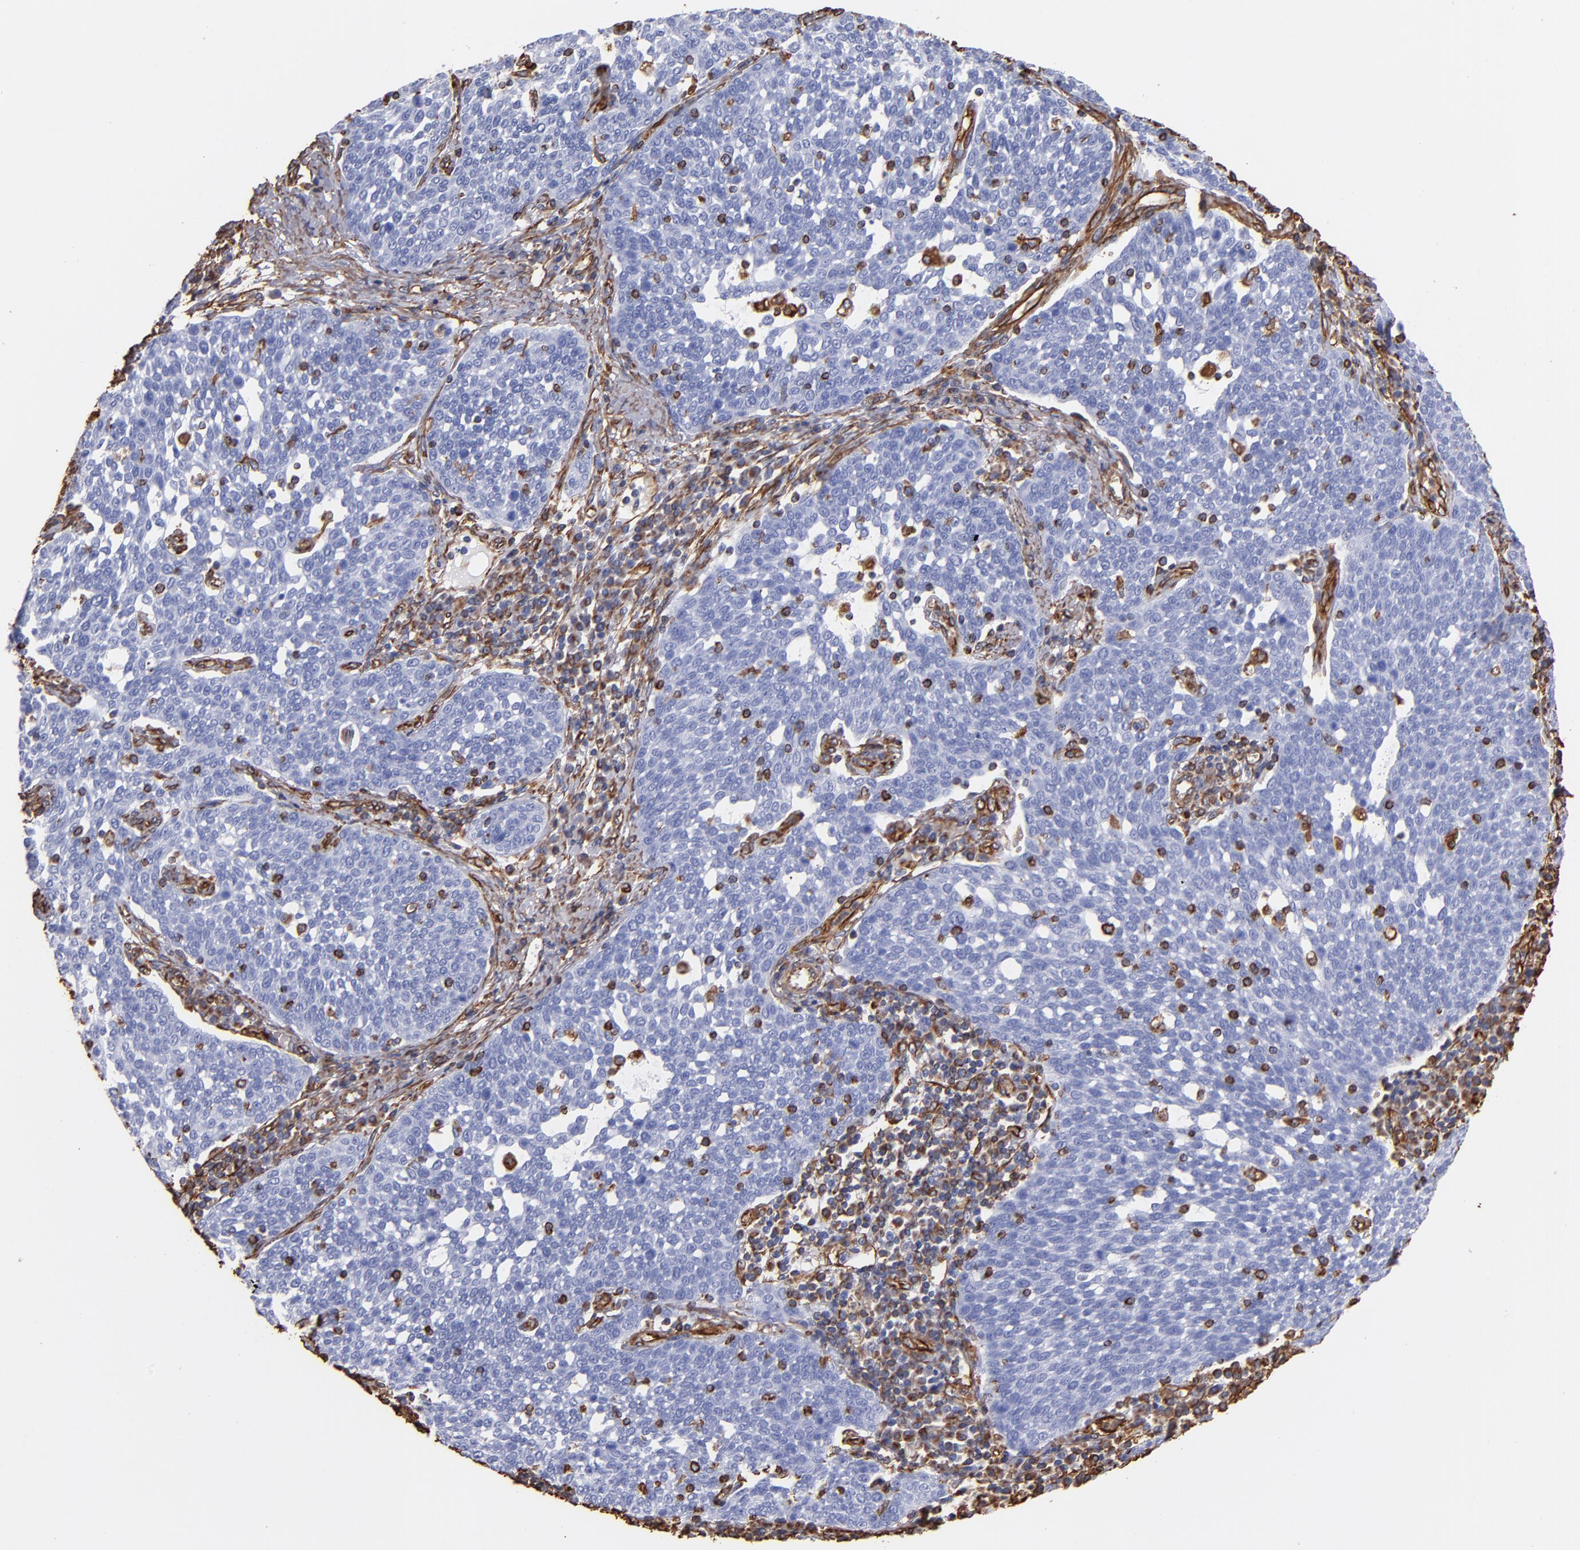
{"staining": {"intensity": "strong", "quantity": "<25%", "location": "cytoplasmic/membranous,nuclear"}, "tissue": "cervical cancer", "cell_type": "Tumor cells", "image_type": "cancer", "snomed": [{"axis": "morphology", "description": "Squamous cell carcinoma, NOS"}, {"axis": "topography", "description": "Cervix"}], "caption": "Immunohistochemical staining of human cervical cancer displays strong cytoplasmic/membranous and nuclear protein expression in approximately <25% of tumor cells. Nuclei are stained in blue.", "gene": "VIM", "patient": {"sex": "female", "age": 34}}